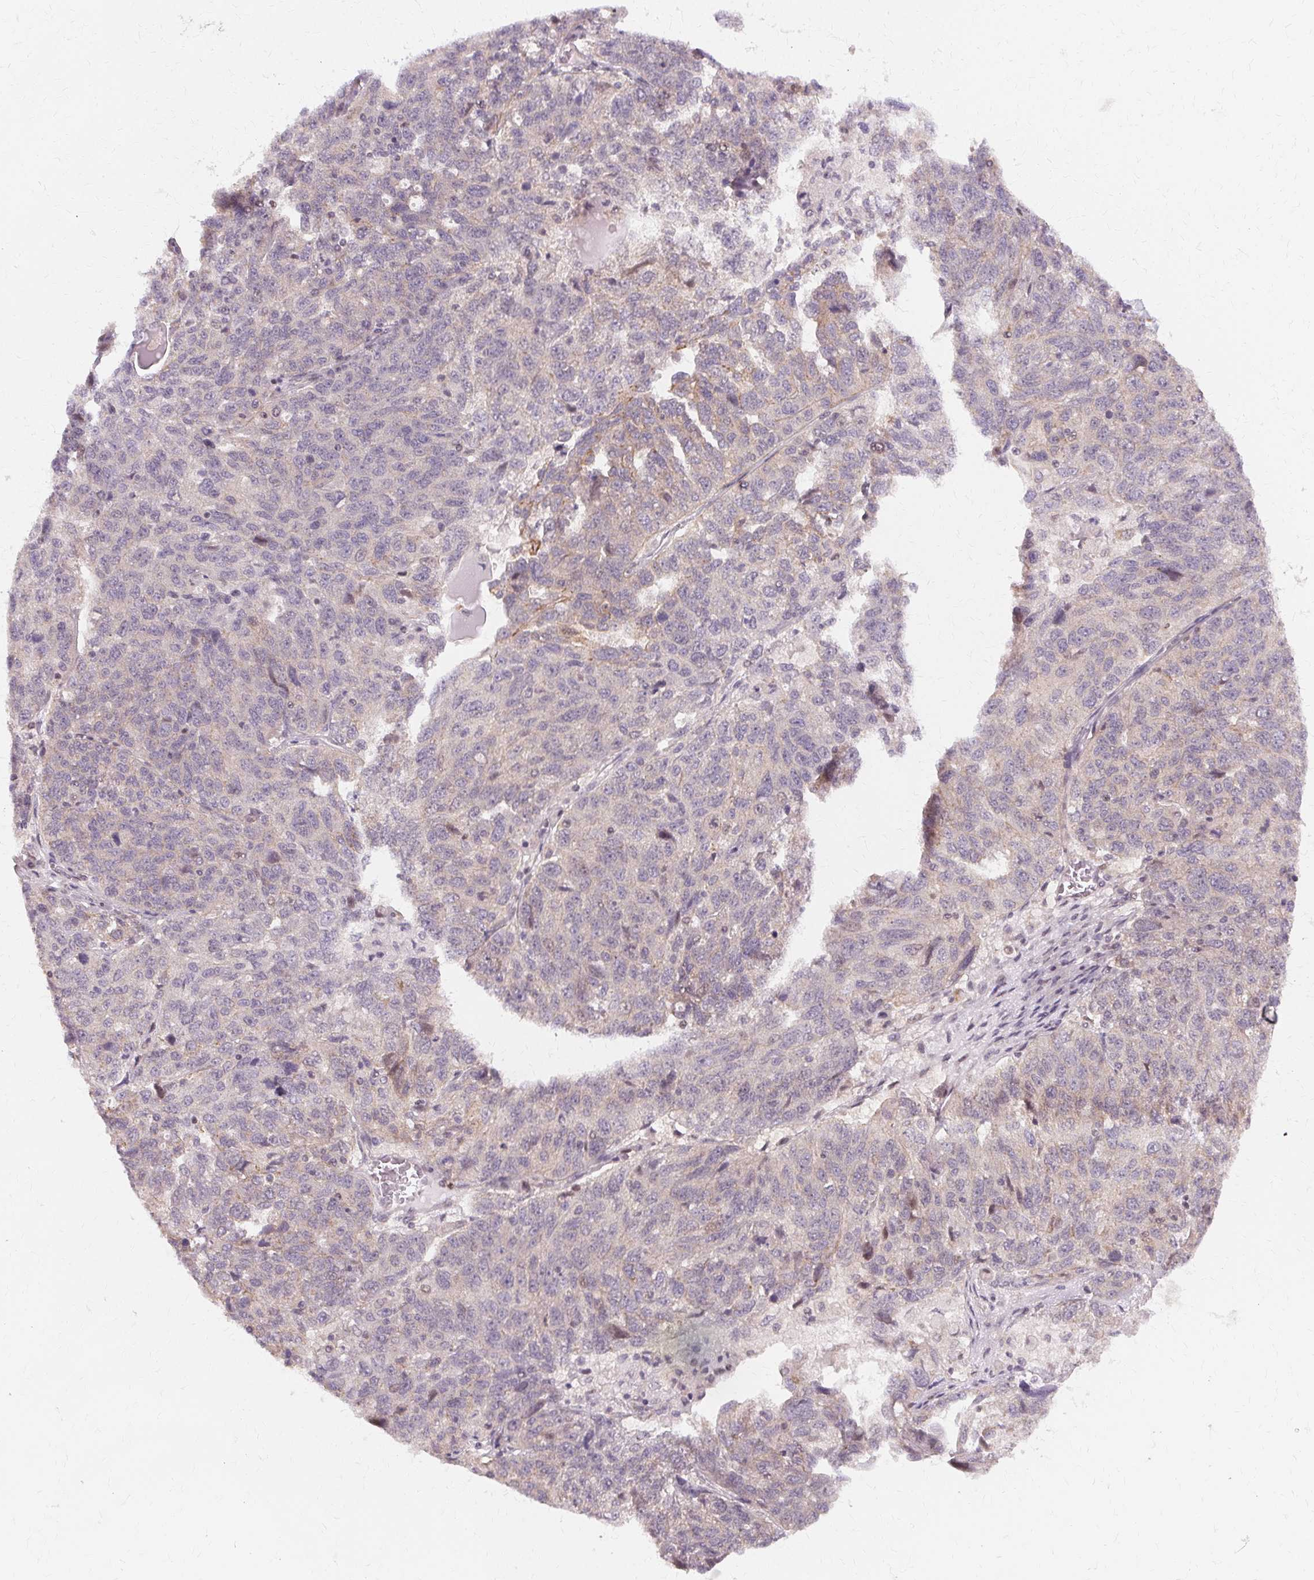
{"staining": {"intensity": "negative", "quantity": "none", "location": "none"}, "tissue": "ovarian cancer", "cell_type": "Tumor cells", "image_type": "cancer", "snomed": [{"axis": "morphology", "description": "Cystadenocarcinoma, serous, NOS"}, {"axis": "topography", "description": "Ovary"}], "caption": "Photomicrograph shows no protein positivity in tumor cells of ovarian cancer tissue.", "gene": "USP8", "patient": {"sex": "female", "age": 71}}